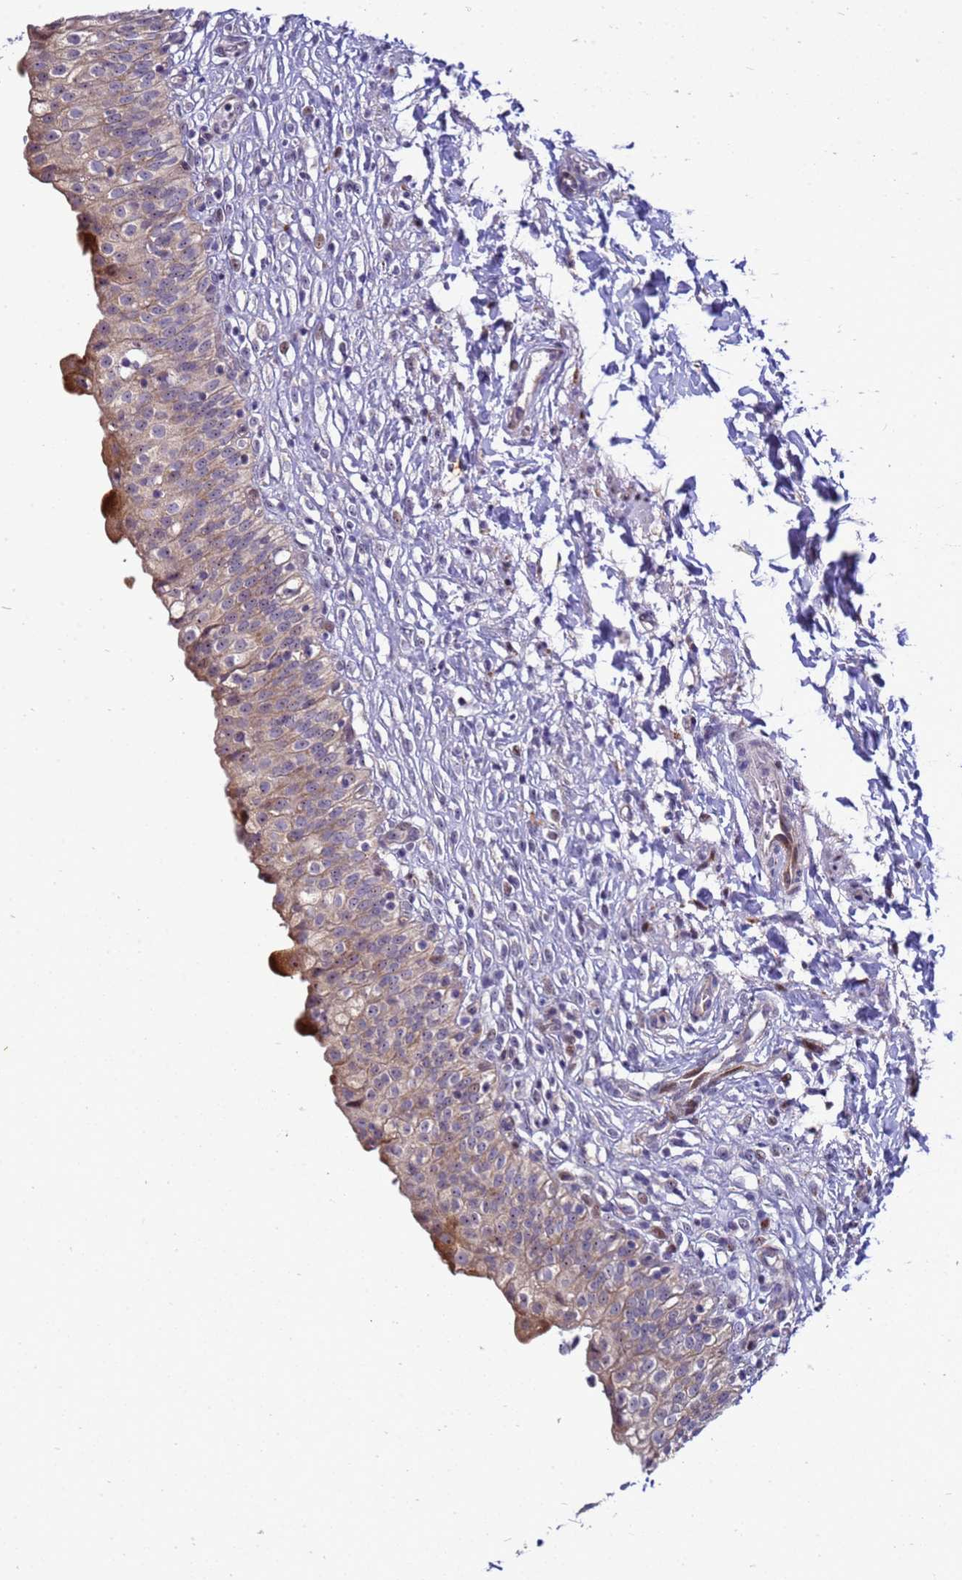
{"staining": {"intensity": "moderate", "quantity": "25%-75%", "location": "cytoplasmic/membranous"}, "tissue": "urinary bladder", "cell_type": "Urothelial cells", "image_type": "normal", "snomed": [{"axis": "morphology", "description": "Normal tissue, NOS"}, {"axis": "topography", "description": "Urinary bladder"}], "caption": "An immunohistochemistry (IHC) histopathology image of unremarkable tissue is shown. Protein staining in brown shows moderate cytoplasmic/membranous positivity in urinary bladder within urothelial cells. Using DAB (brown) and hematoxylin (blue) stains, captured at high magnification using brightfield microscopy.", "gene": "RSPO1", "patient": {"sex": "male", "age": 55}}